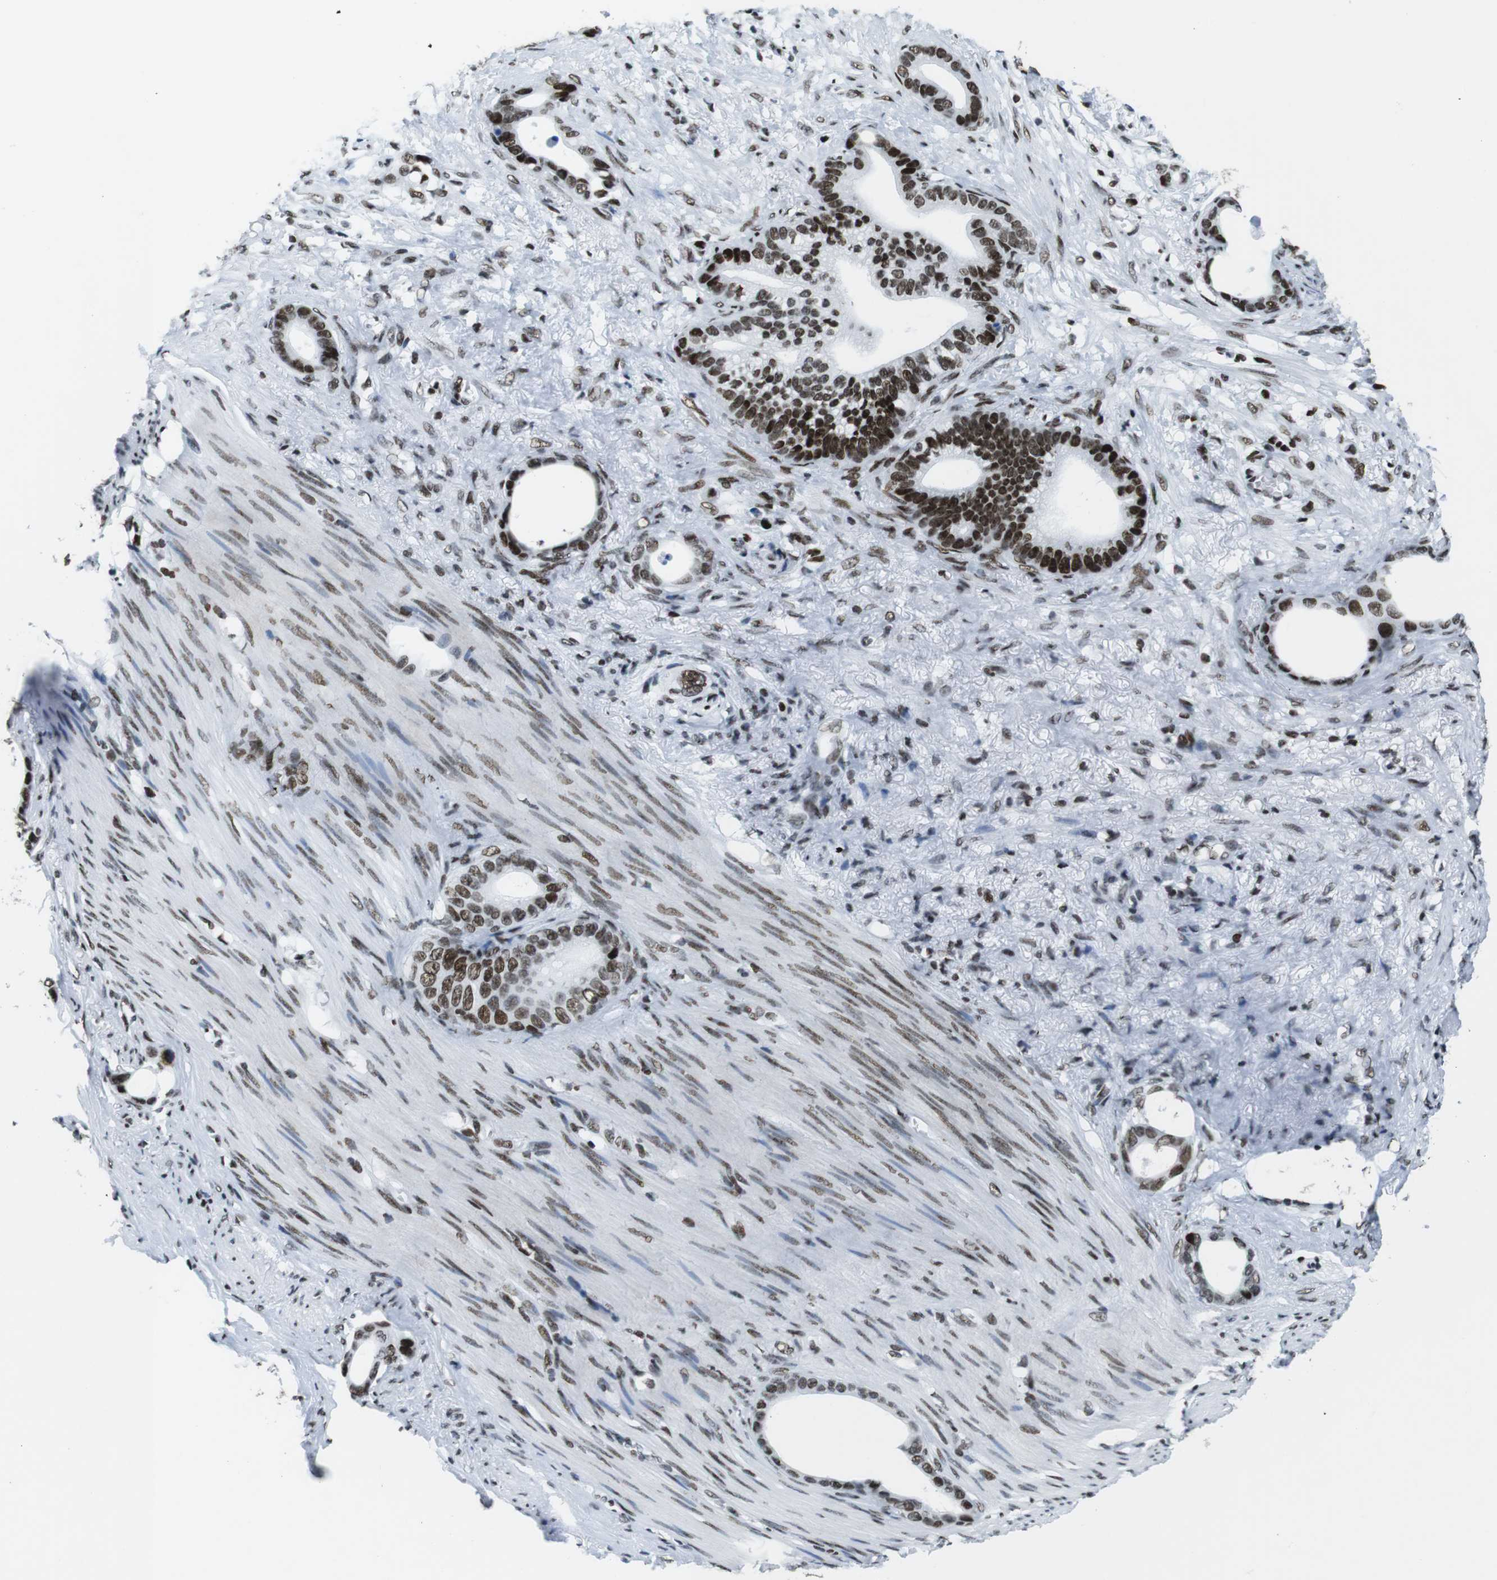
{"staining": {"intensity": "strong", "quantity": ">75%", "location": "nuclear"}, "tissue": "stomach cancer", "cell_type": "Tumor cells", "image_type": "cancer", "snomed": [{"axis": "morphology", "description": "Adenocarcinoma, NOS"}, {"axis": "topography", "description": "Stomach"}], "caption": "This is a photomicrograph of IHC staining of stomach adenocarcinoma, which shows strong positivity in the nuclear of tumor cells.", "gene": "CITED2", "patient": {"sex": "female", "age": 75}}